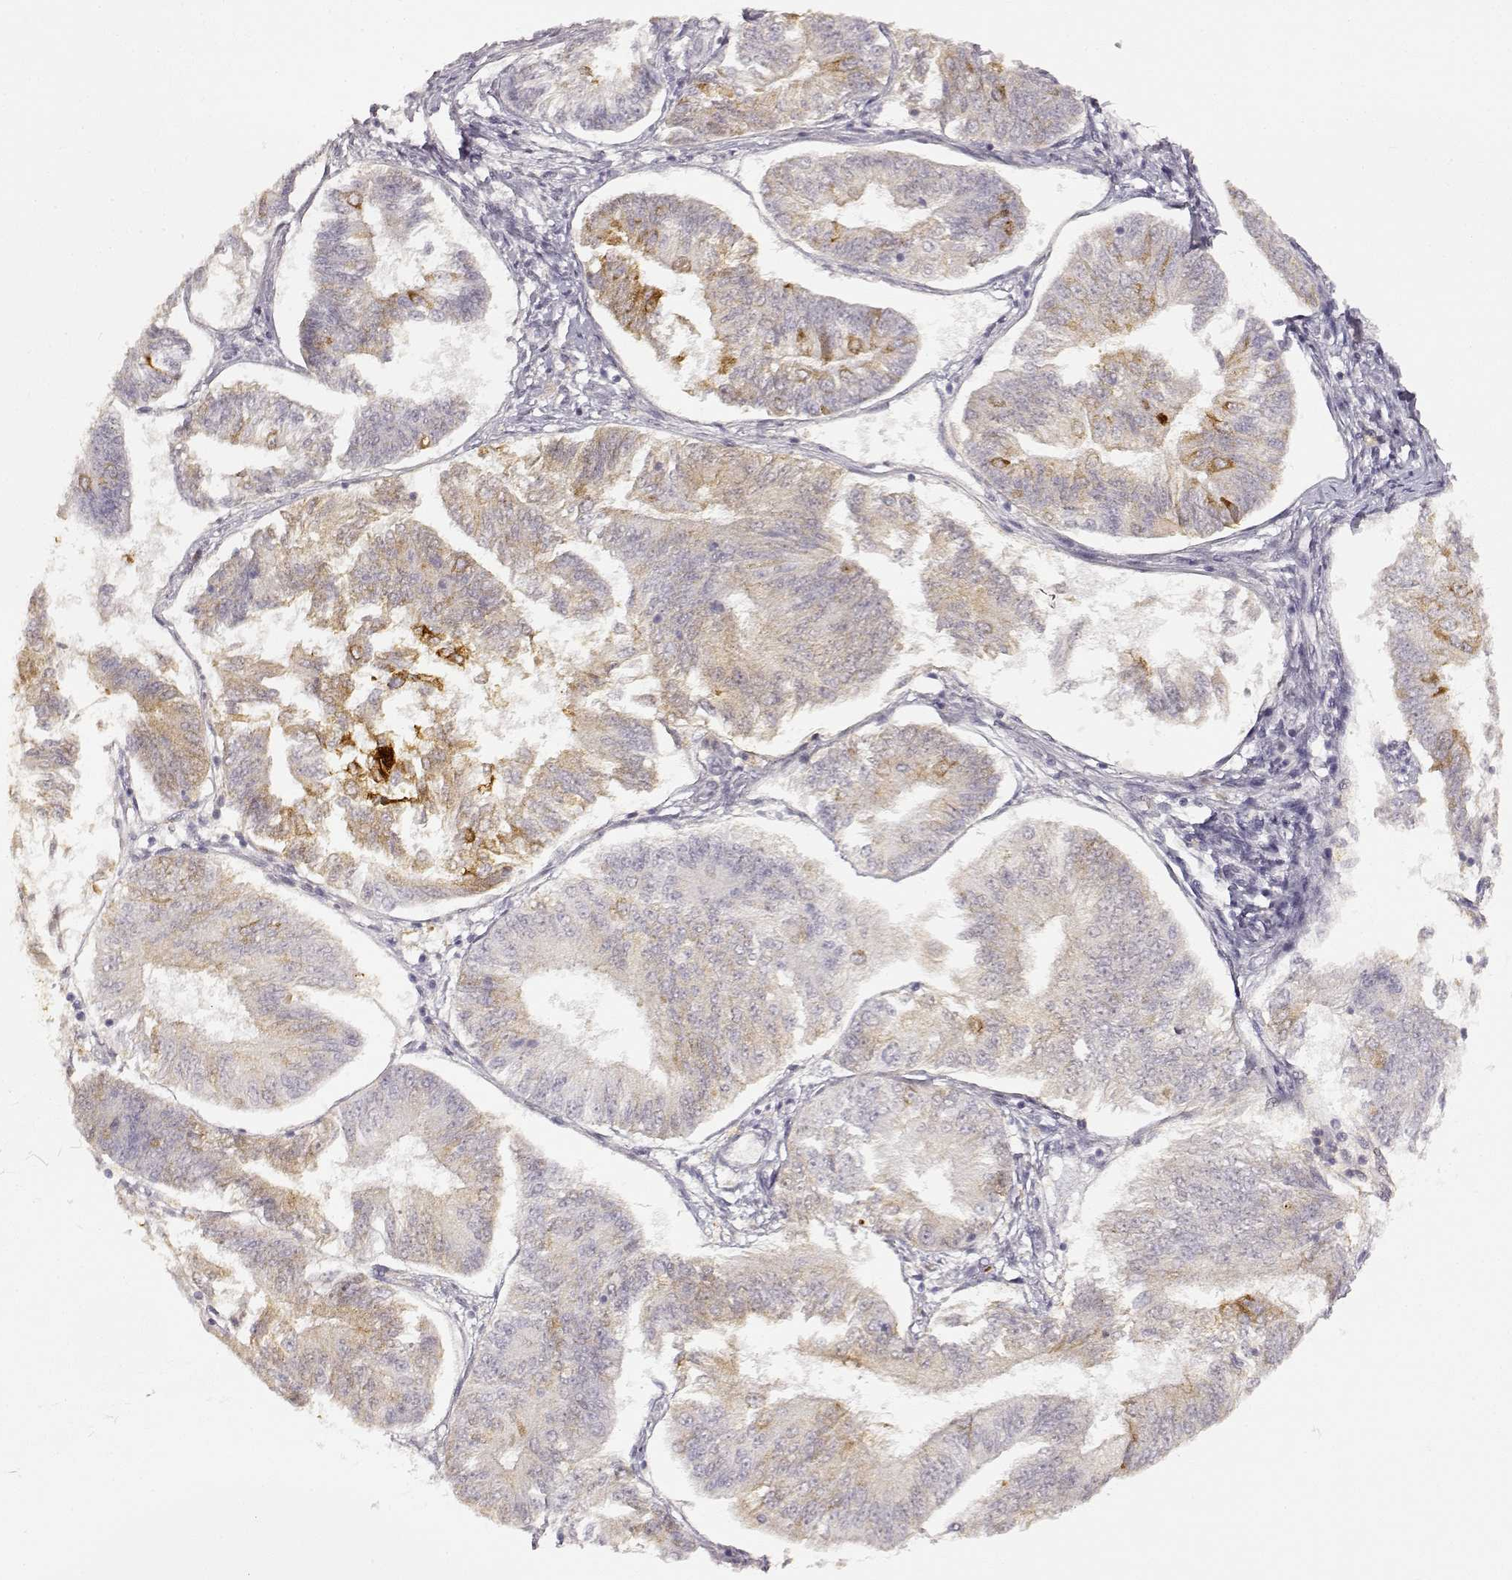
{"staining": {"intensity": "moderate", "quantity": "<25%", "location": "cytoplasmic/membranous"}, "tissue": "endometrial cancer", "cell_type": "Tumor cells", "image_type": "cancer", "snomed": [{"axis": "morphology", "description": "Adenocarcinoma, NOS"}, {"axis": "topography", "description": "Endometrium"}], "caption": "A brown stain shows moderate cytoplasmic/membranous expression of a protein in endometrial cancer tumor cells.", "gene": "LAMC2", "patient": {"sex": "female", "age": 58}}